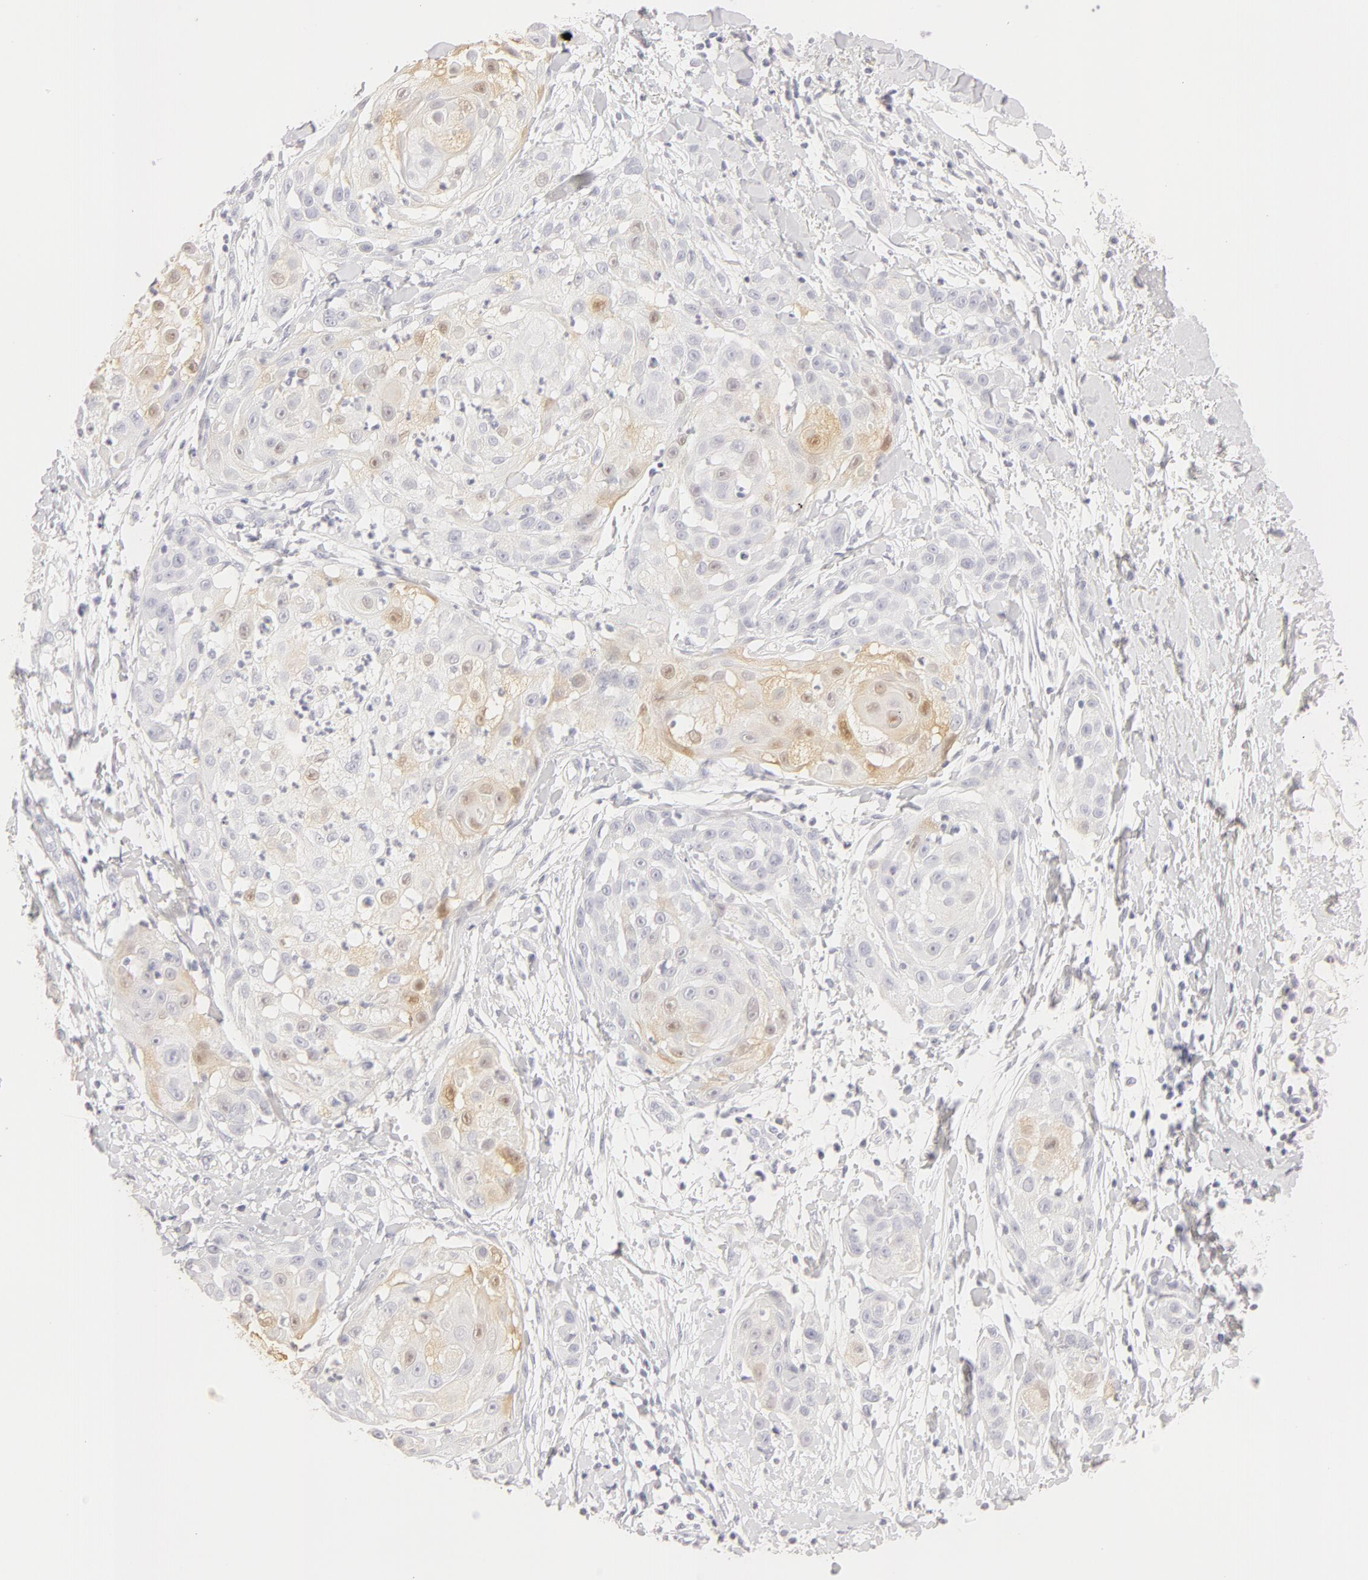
{"staining": {"intensity": "weak", "quantity": "<25%", "location": "cytoplasmic/membranous,nuclear"}, "tissue": "skin cancer", "cell_type": "Tumor cells", "image_type": "cancer", "snomed": [{"axis": "morphology", "description": "Squamous cell carcinoma, NOS"}, {"axis": "topography", "description": "Skin"}], "caption": "DAB immunohistochemical staining of skin squamous cell carcinoma displays no significant staining in tumor cells.", "gene": "LGALS7B", "patient": {"sex": "female", "age": 57}}